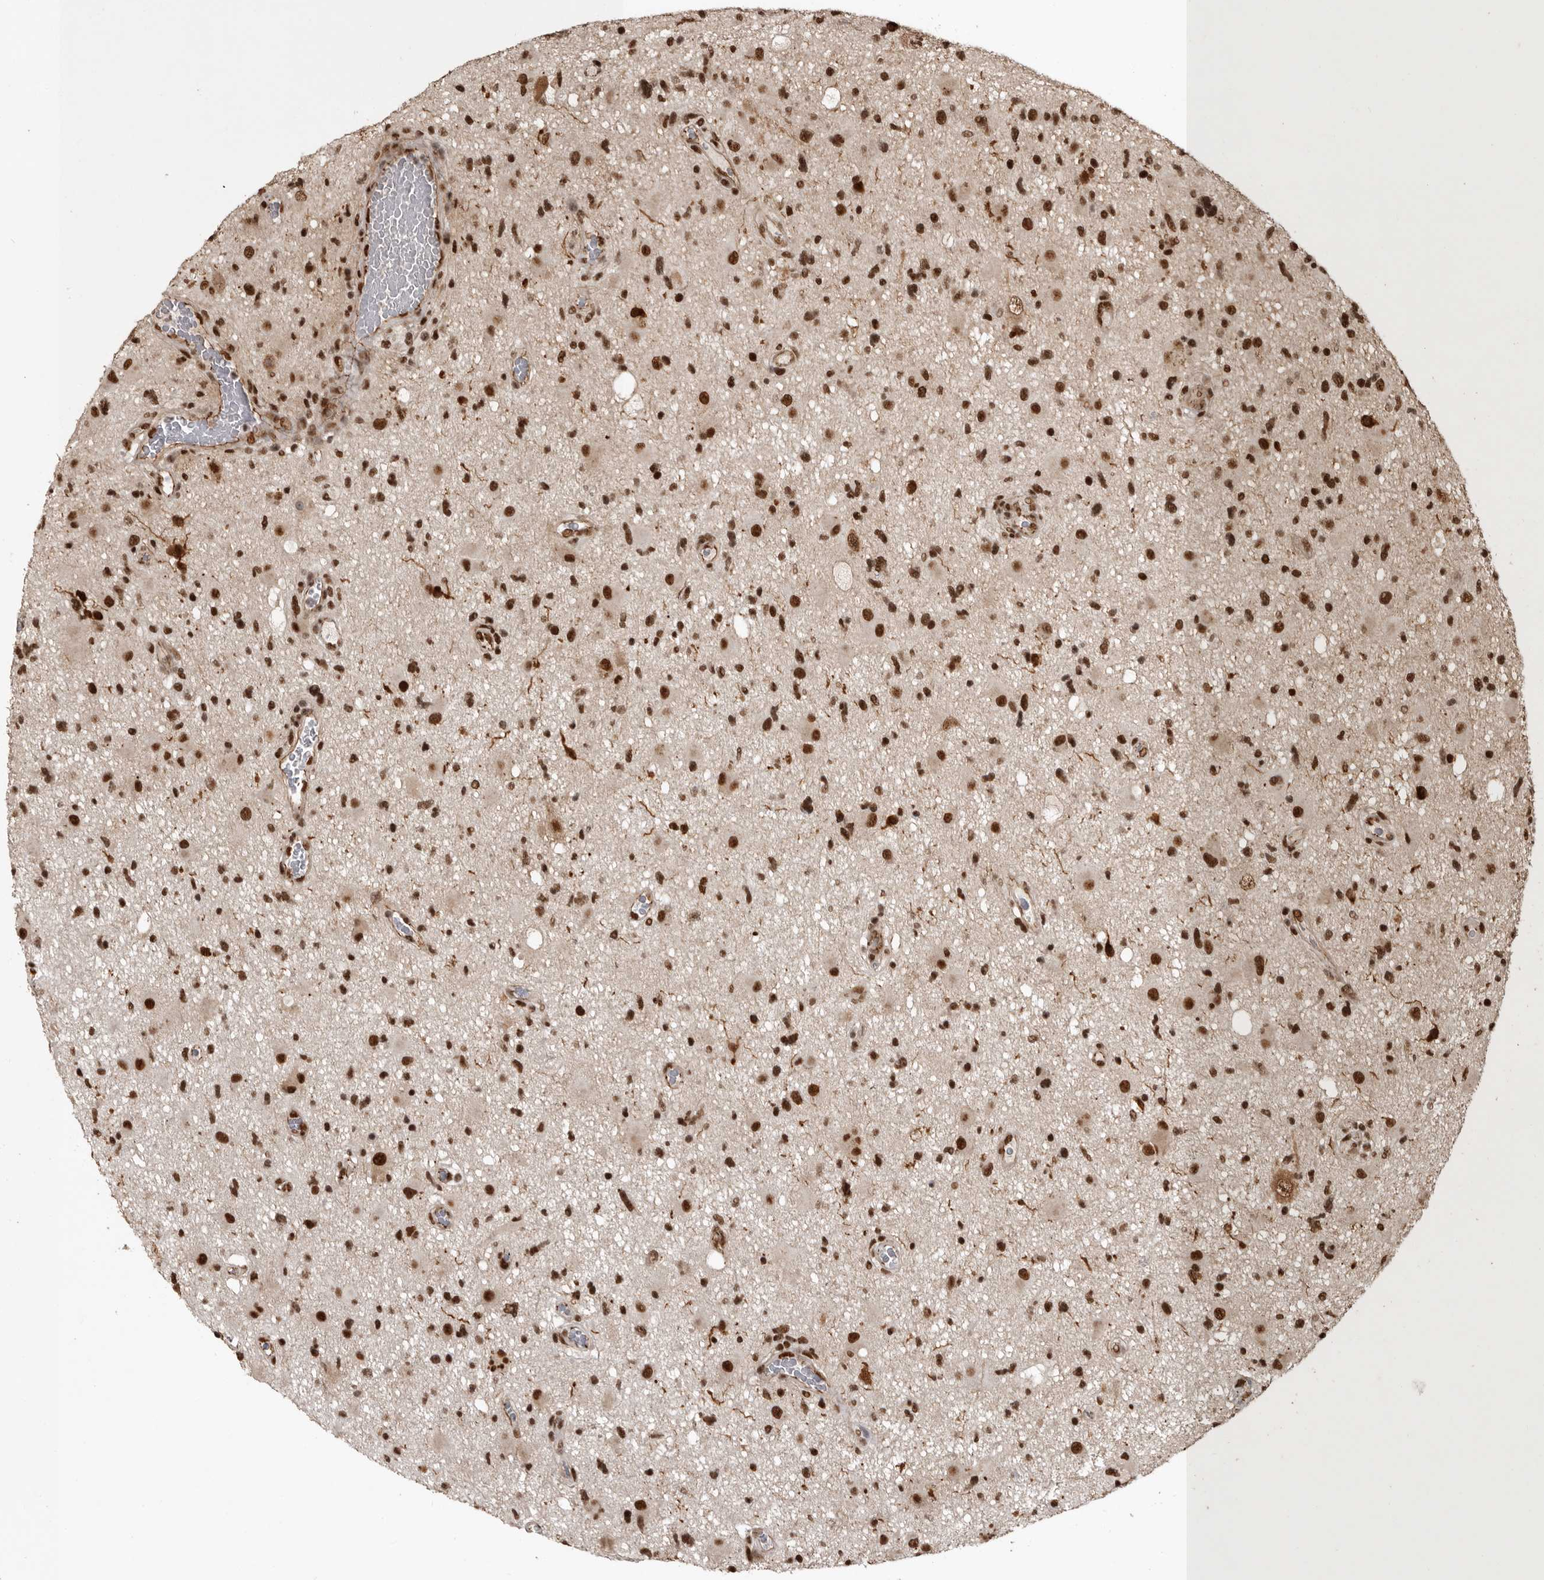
{"staining": {"intensity": "strong", "quantity": ">75%", "location": "cytoplasmic/membranous,nuclear"}, "tissue": "glioma", "cell_type": "Tumor cells", "image_type": "cancer", "snomed": [{"axis": "morphology", "description": "Glioma, malignant, High grade"}, {"axis": "topography", "description": "Brain"}], "caption": "Strong cytoplasmic/membranous and nuclear protein positivity is appreciated in about >75% of tumor cells in glioma.", "gene": "CBLL1", "patient": {"sex": "male", "age": 33}}